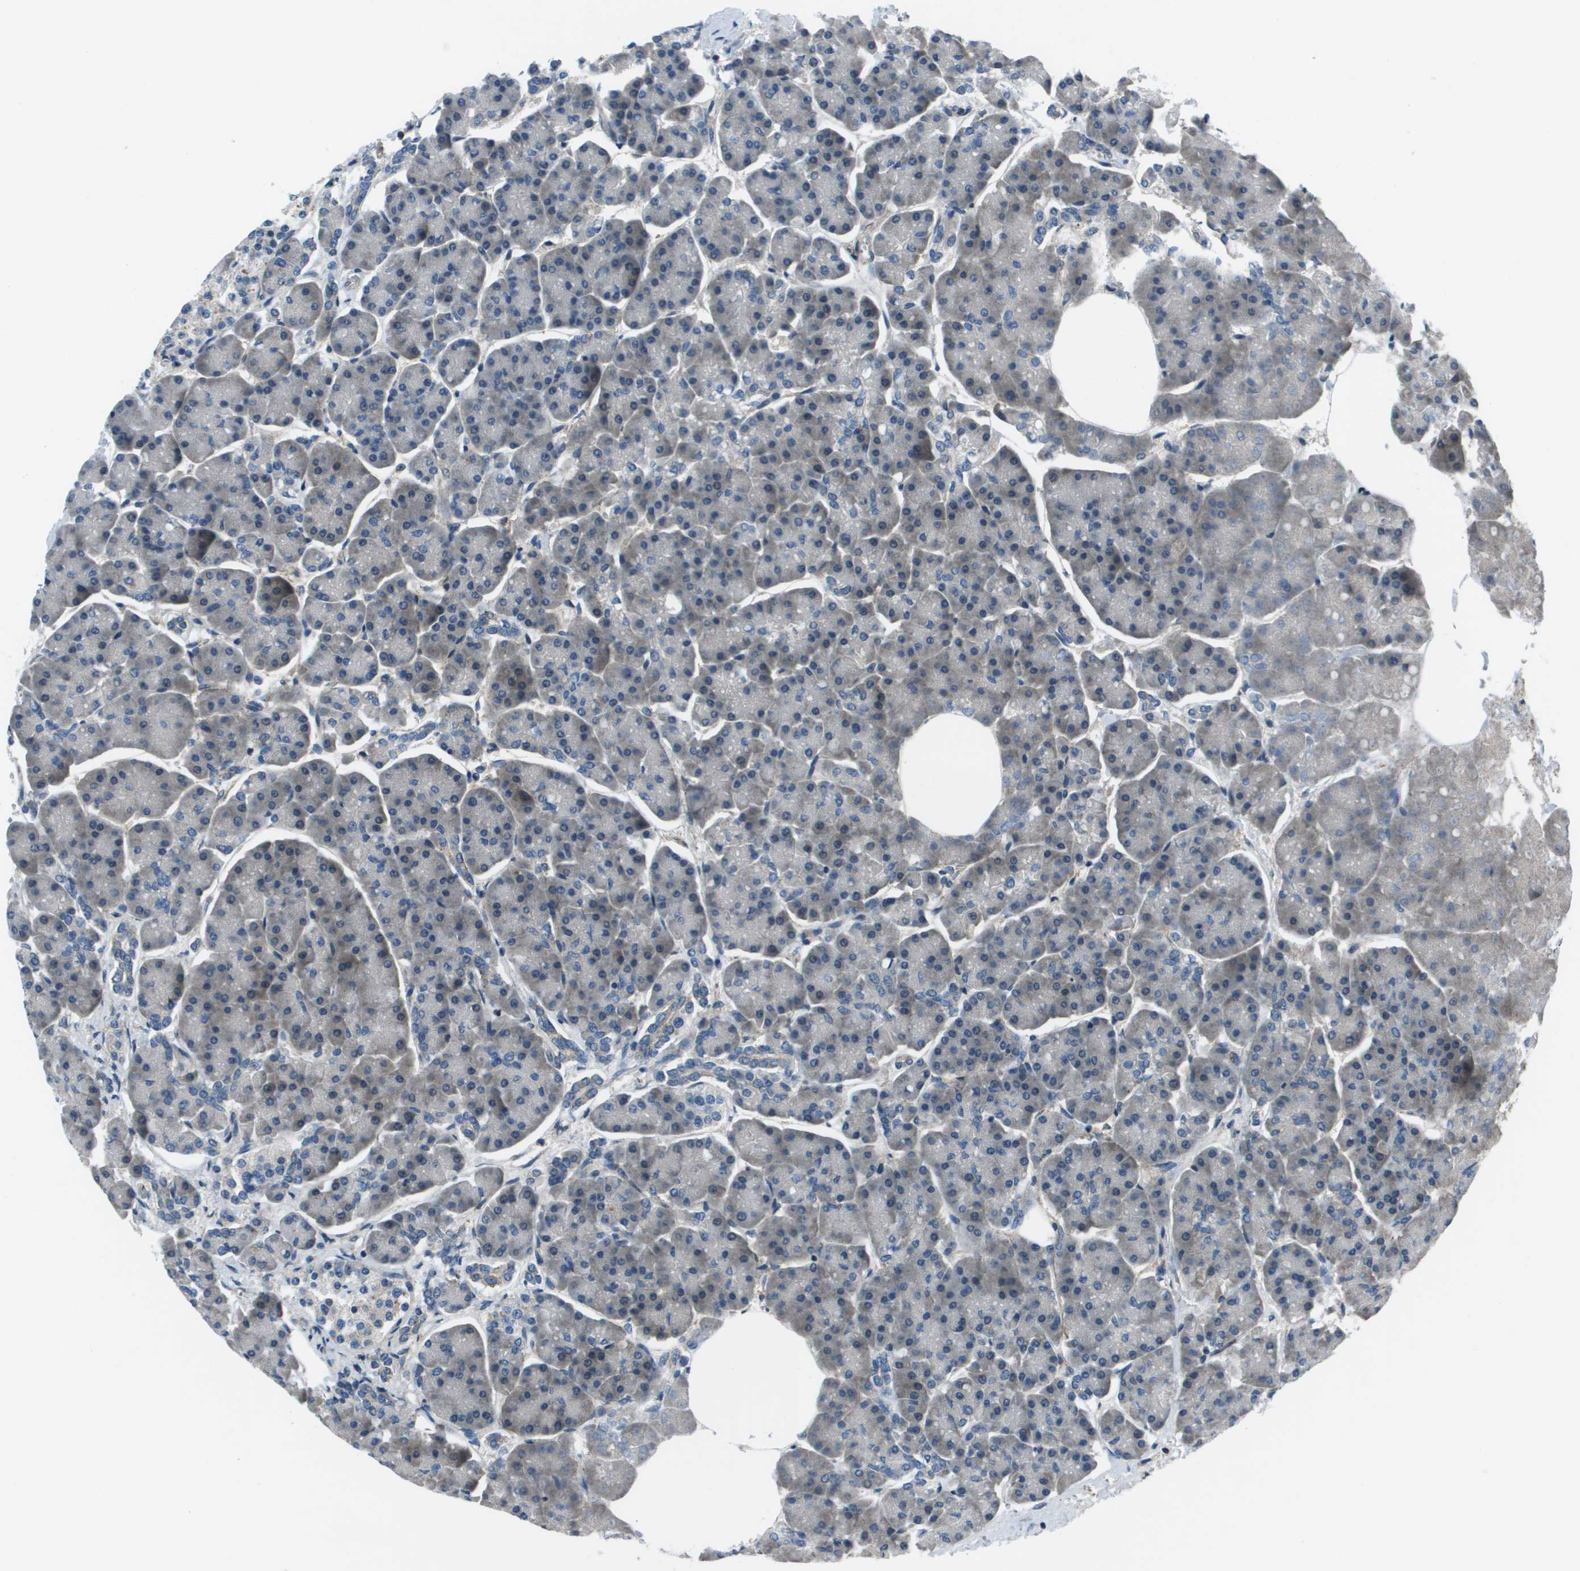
{"staining": {"intensity": "weak", "quantity": "25%-75%", "location": "cytoplasmic/membranous"}, "tissue": "pancreas", "cell_type": "Exocrine glandular cells", "image_type": "normal", "snomed": [{"axis": "morphology", "description": "Normal tissue, NOS"}, {"axis": "topography", "description": "Pancreas"}], "caption": "High-power microscopy captured an immunohistochemistry image of unremarkable pancreas, revealing weak cytoplasmic/membranous staining in approximately 25%-75% of exocrine glandular cells.", "gene": "PCOLCE", "patient": {"sex": "female", "age": 70}}